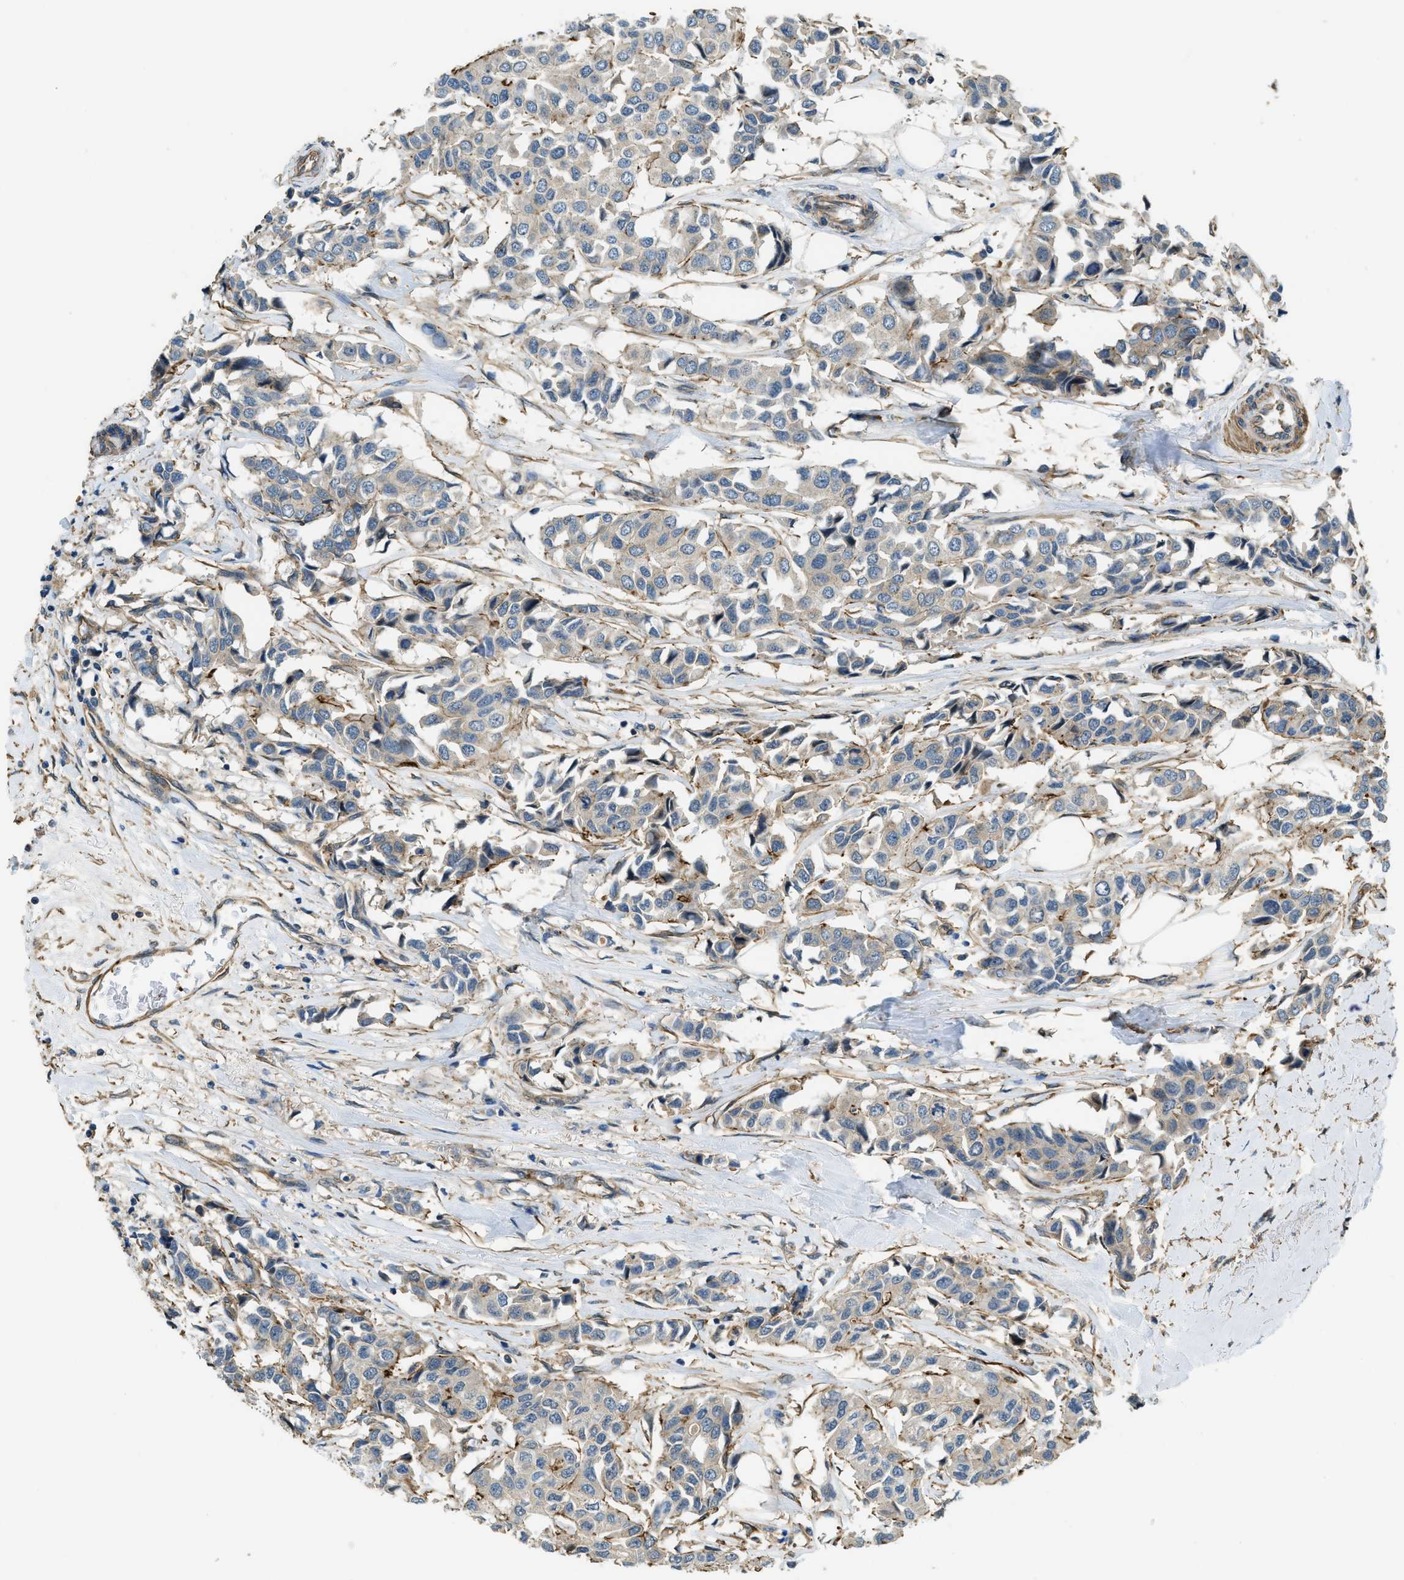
{"staining": {"intensity": "moderate", "quantity": "<25%", "location": "cytoplasmic/membranous"}, "tissue": "breast cancer", "cell_type": "Tumor cells", "image_type": "cancer", "snomed": [{"axis": "morphology", "description": "Duct carcinoma"}, {"axis": "topography", "description": "Breast"}], "caption": "Immunohistochemical staining of human breast infiltrating ductal carcinoma shows low levels of moderate cytoplasmic/membranous positivity in approximately <25% of tumor cells. (brown staining indicates protein expression, while blue staining denotes nuclei).", "gene": "CGN", "patient": {"sex": "female", "age": 80}}